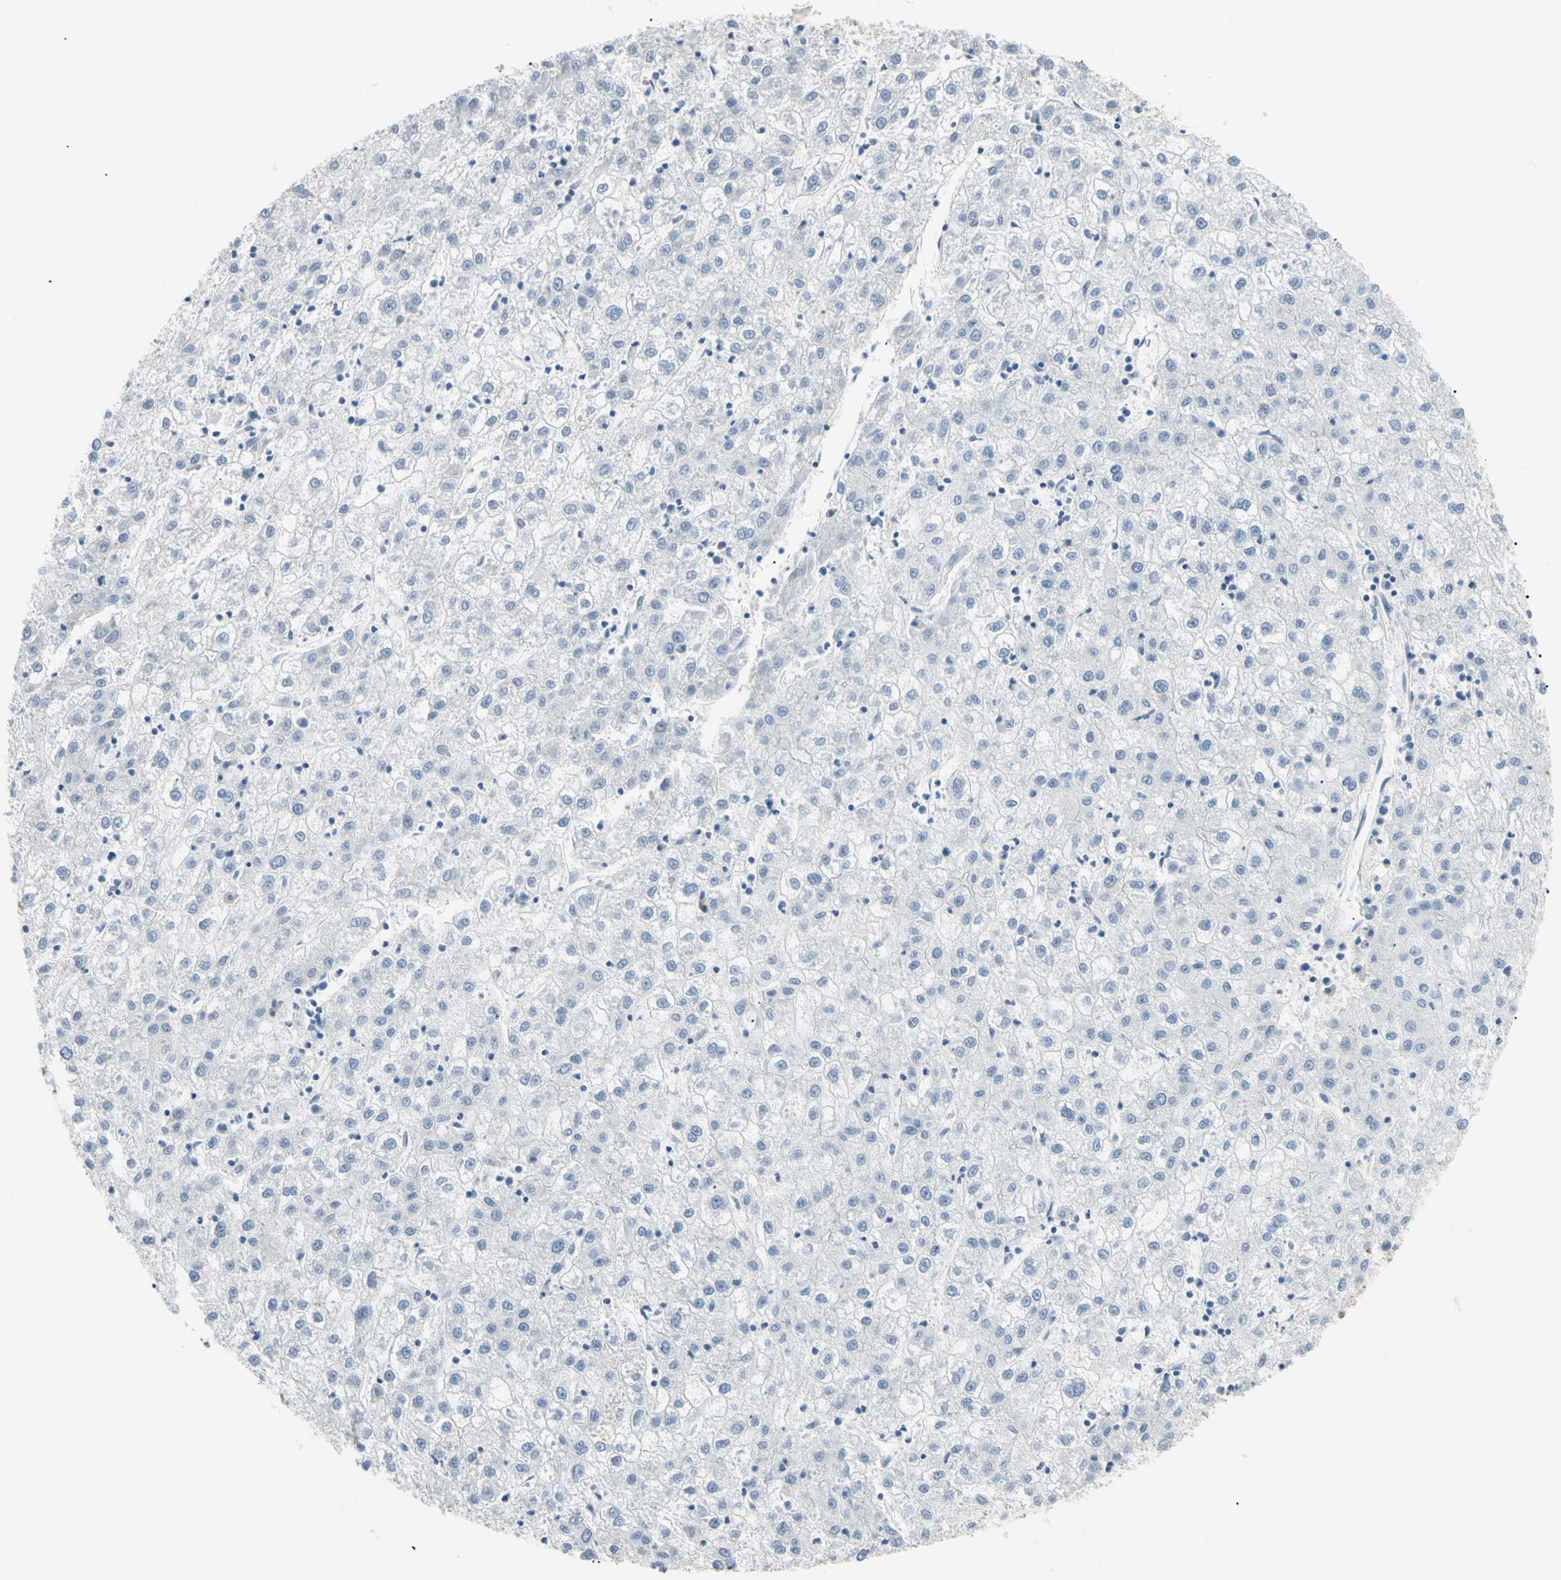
{"staining": {"intensity": "negative", "quantity": "none", "location": "none"}, "tissue": "liver cancer", "cell_type": "Tumor cells", "image_type": "cancer", "snomed": [{"axis": "morphology", "description": "Carcinoma, Hepatocellular, NOS"}, {"axis": "topography", "description": "Liver"}], "caption": "Protein analysis of hepatocellular carcinoma (liver) displays no significant staining in tumor cells.", "gene": "ASPN", "patient": {"sex": "male", "age": 72}}